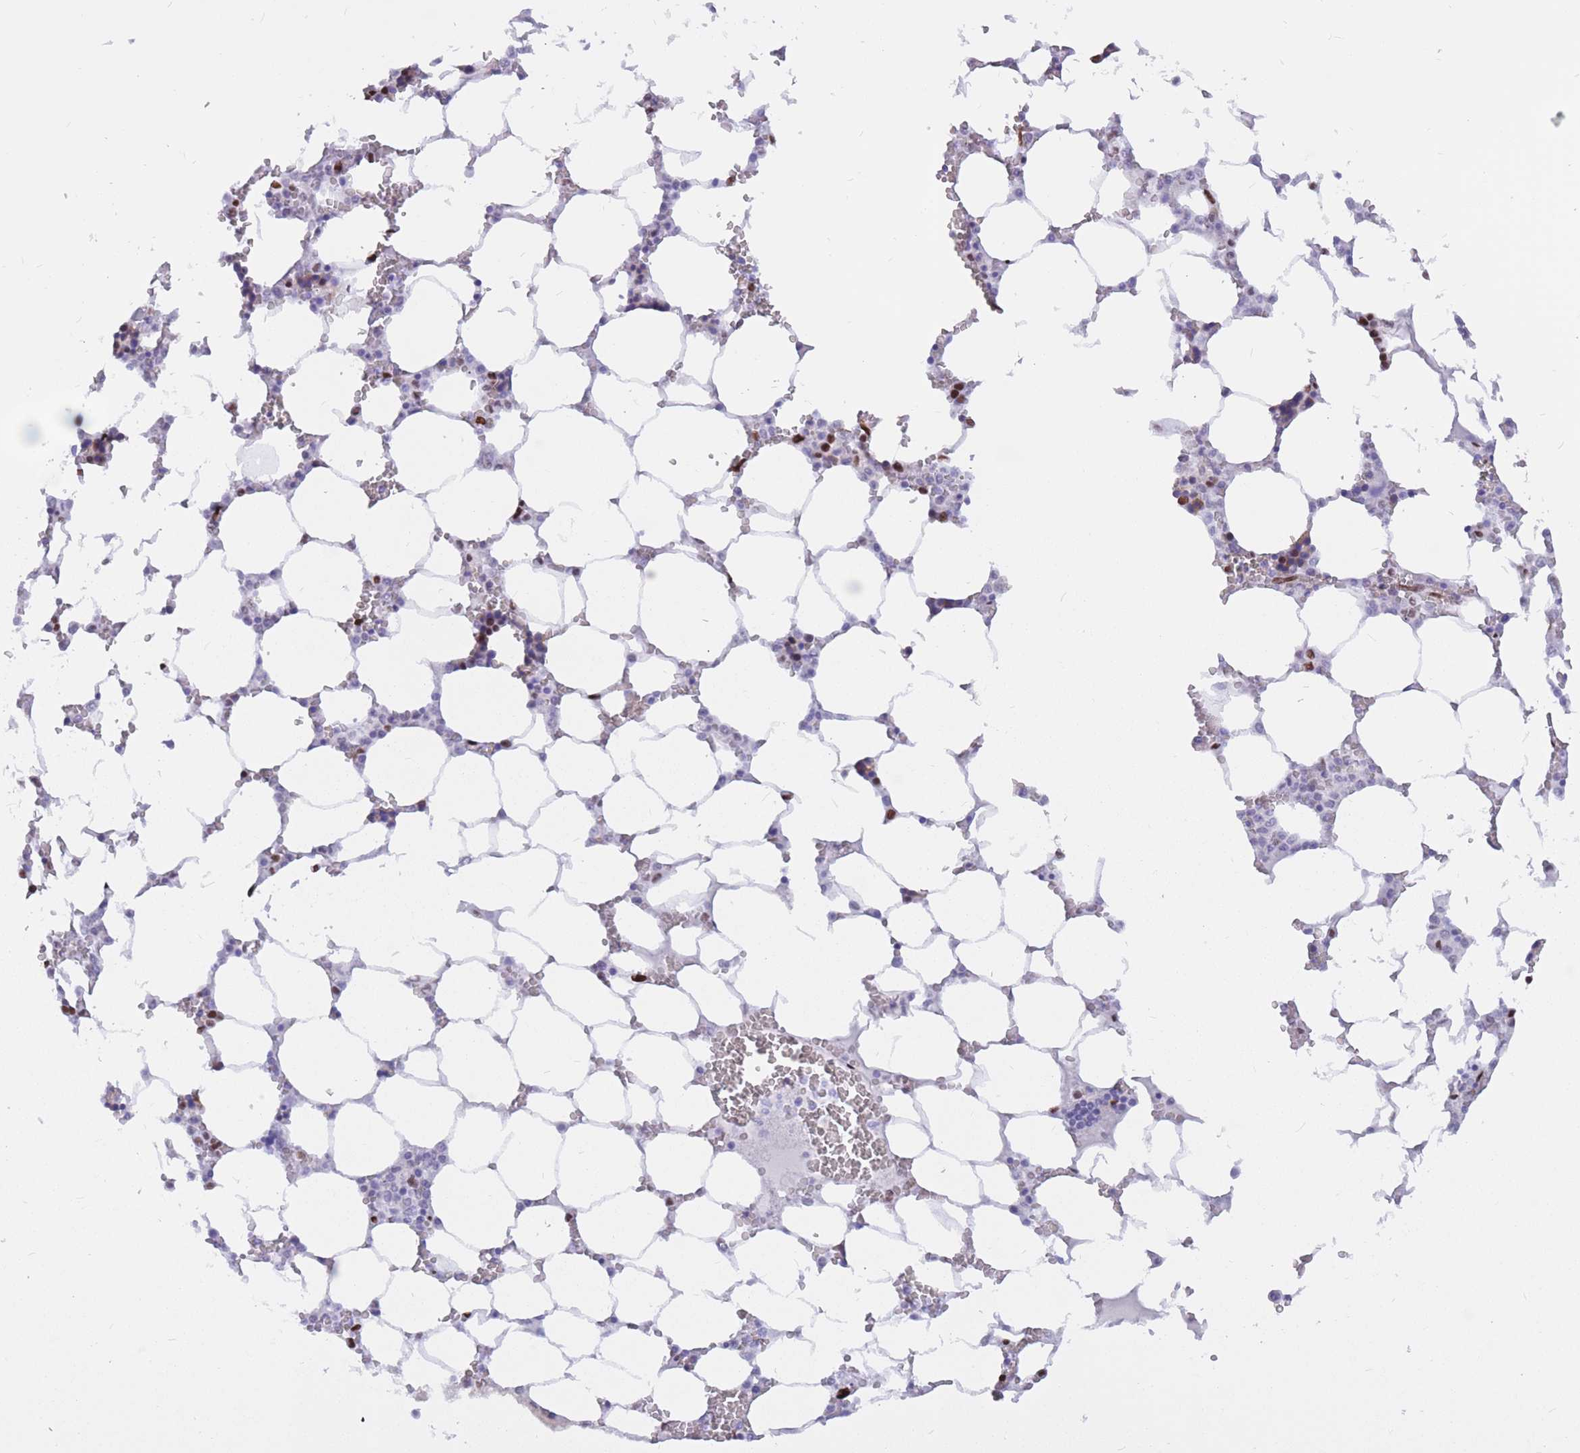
{"staining": {"intensity": "strong", "quantity": "25%-75%", "location": "nuclear"}, "tissue": "bone marrow", "cell_type": "Hematopoietic cells", "image_type": "normal", "snomed": [{"axis": "morphology", "description": "Normal tissue, NOS"}, {"axis": "topography", "description": "Bone marrow"}], "caption": "DAB immunohistochemical staining of benign human bone marrow exhibits strong nuclear protein expression in about 25%-75% of hematopoietic cells.", "gene": "NASP", "patient": {"sex": "male", "age": 64}}